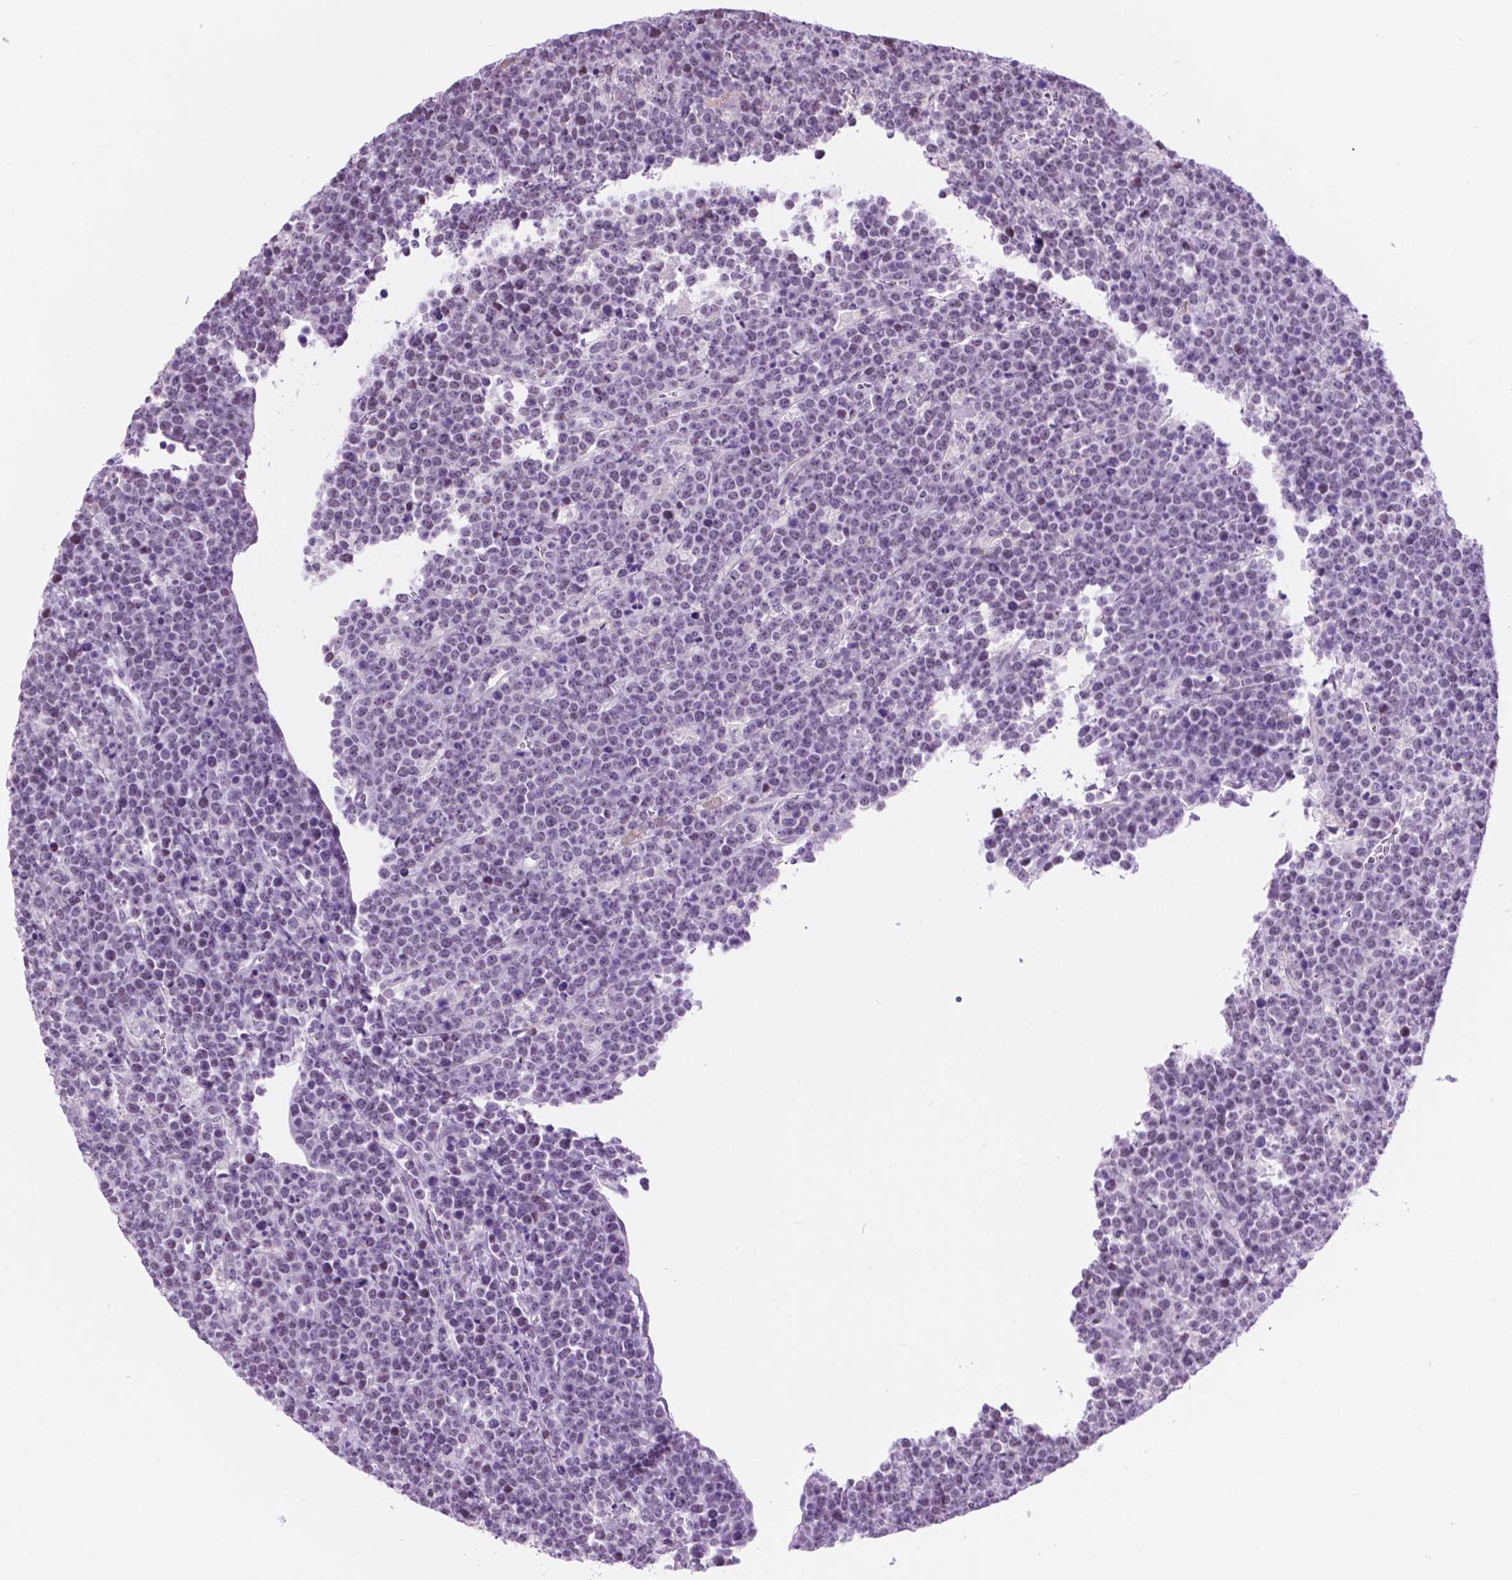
{"staining": {"intensity": "negative", "quantity": "none", "location": "none"}, "tissue": "lymphoma", "cell_type": "Tumor cells", "image_type": "cancer", "snomed": [{"axis": "morphology", "description": "Malignant lymphoma, non-Hodgkin's type, High grade"}, {"axis": "topography", "description": "Ovary"}], "caption": "The immunohistochemistry histopathology image has no significant staining in tumor cells of lymphoma tissue.", "gene": "ACY3", "patient": {"sex": "female", "age": 56}}